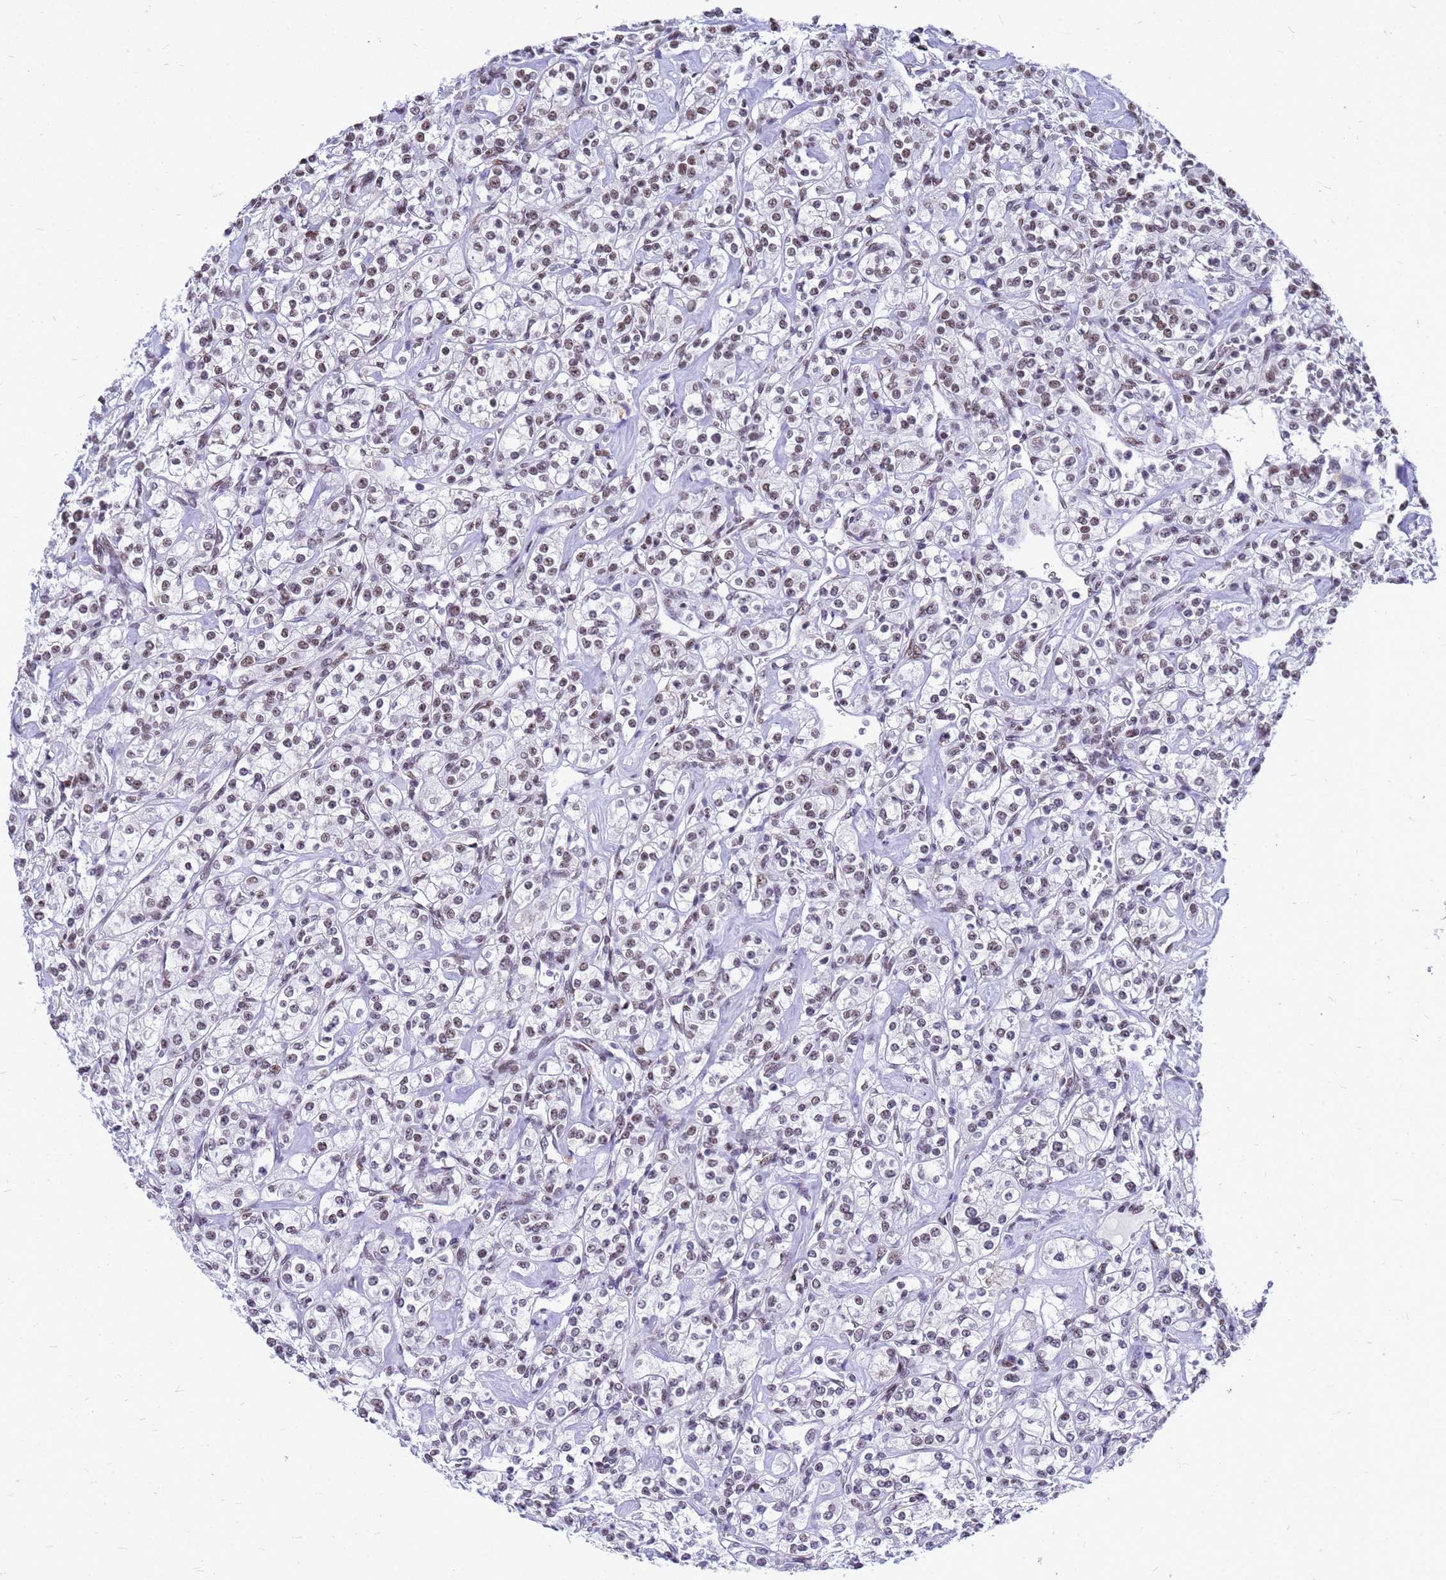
{"staining": {"intensity": "moderate", "quantity": "25%-75%", "location": "nuclear"}, "tissue": "renal cancer", "cell_type": "Tumor cells", "image_type": "cancer", "snomed": [{"axis": "morphology", "description": "Adenocarcinoma, NOS"}, {"axis": "topography", "description": "Kidney"}], "caption": "This is an image of immunohistochemistry staining of adenocarcinoma (renal), which shows moderate expression in the nuclear of tumor cells.", "gene": "SART3", "patient": {"sex": "male", "age": 77}}